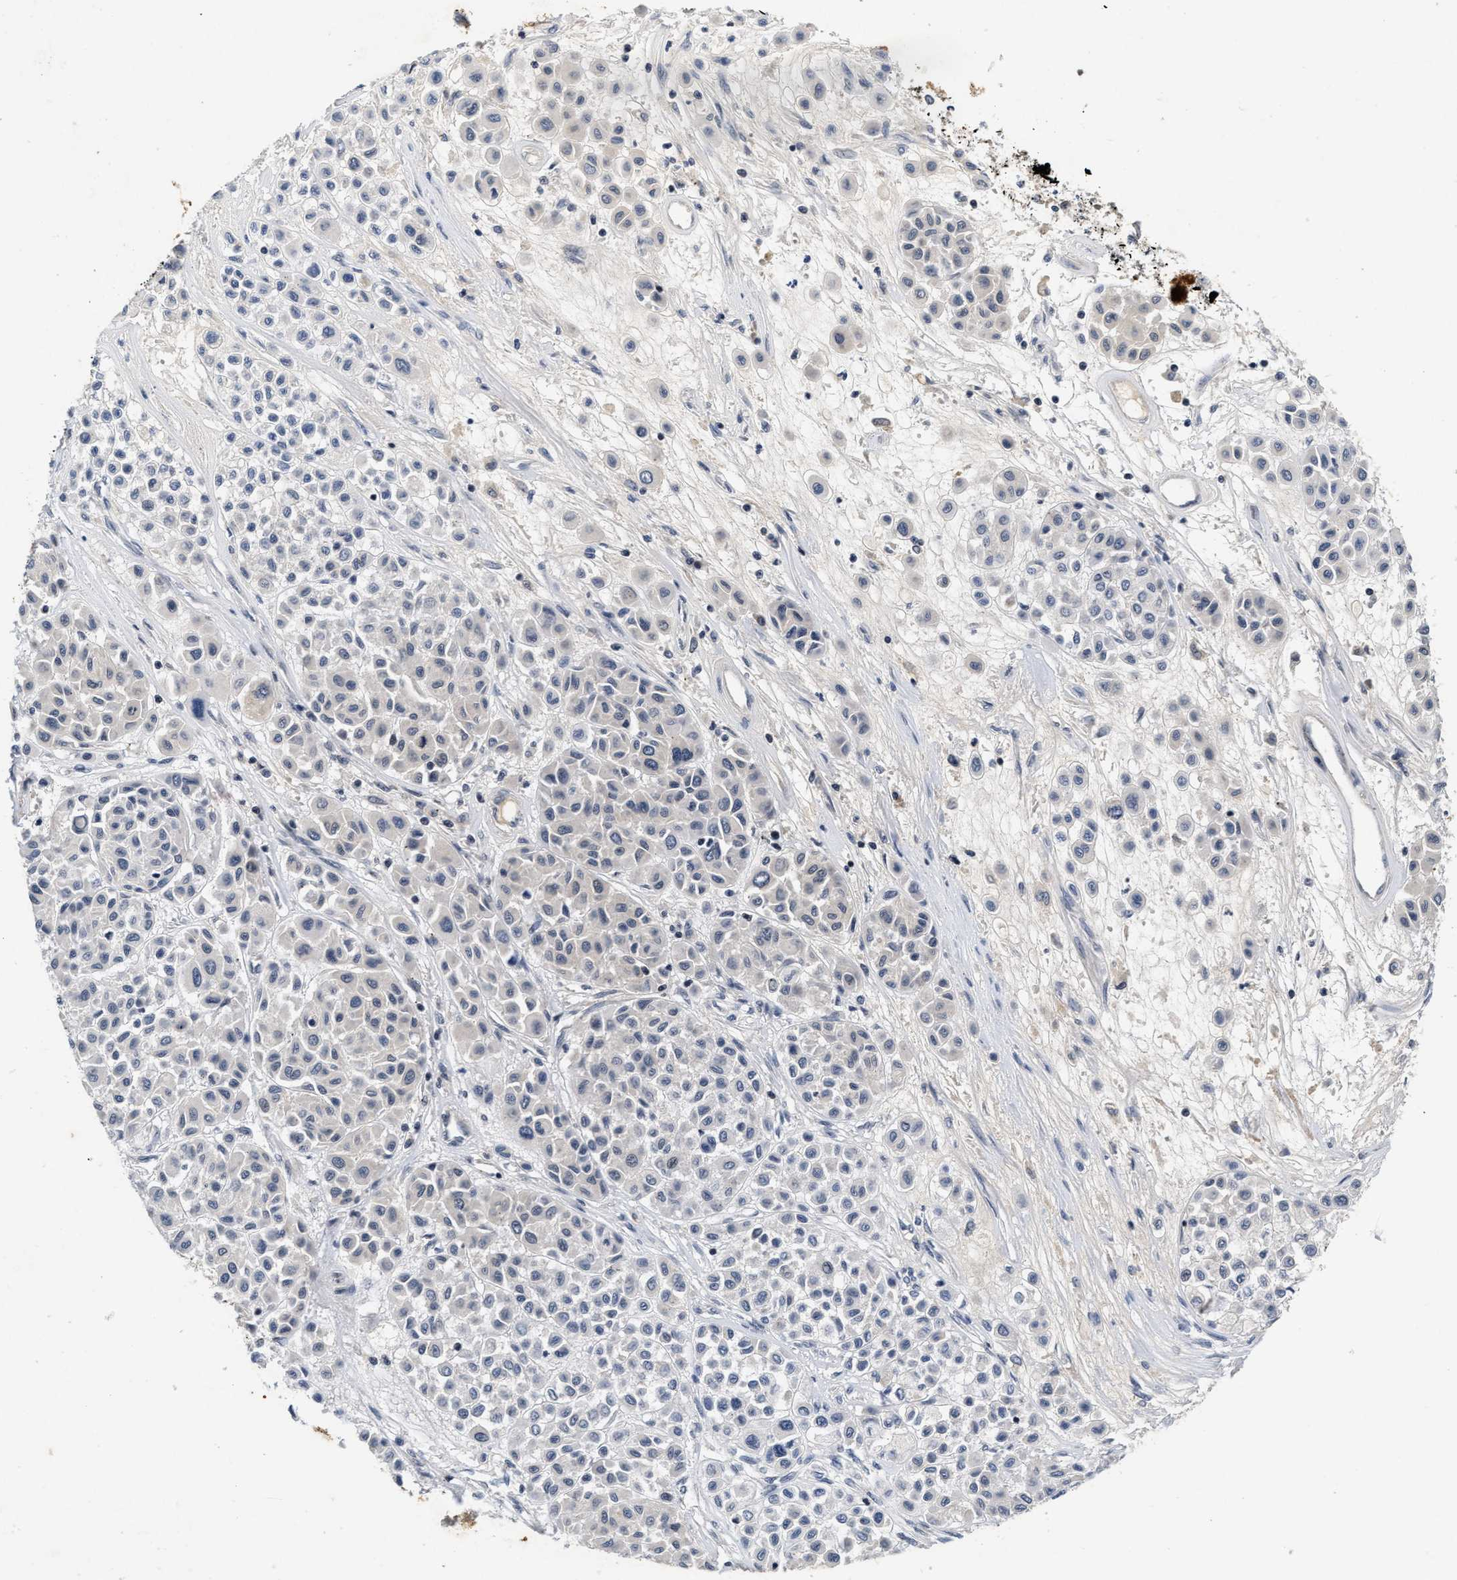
{"staining": {"intensity": "negative", "quantity": "none", "location": "none"}, "tissue": "melanoma", "cell_type": "Tumor cells", "image_type": "cancer", "snomed": [{"axis": "morphology", "description": "Malignant melanoma, Metastatic site"}, {"axis": "topography", "description": "Soft tissue"}], "caption": "Immunohistochemical staining of malignant melanoma (metastatic site) exhibits no significant positivity in tumor cells.", "gene": "INIP", "patient": {"sex": "male", "age": 41}}